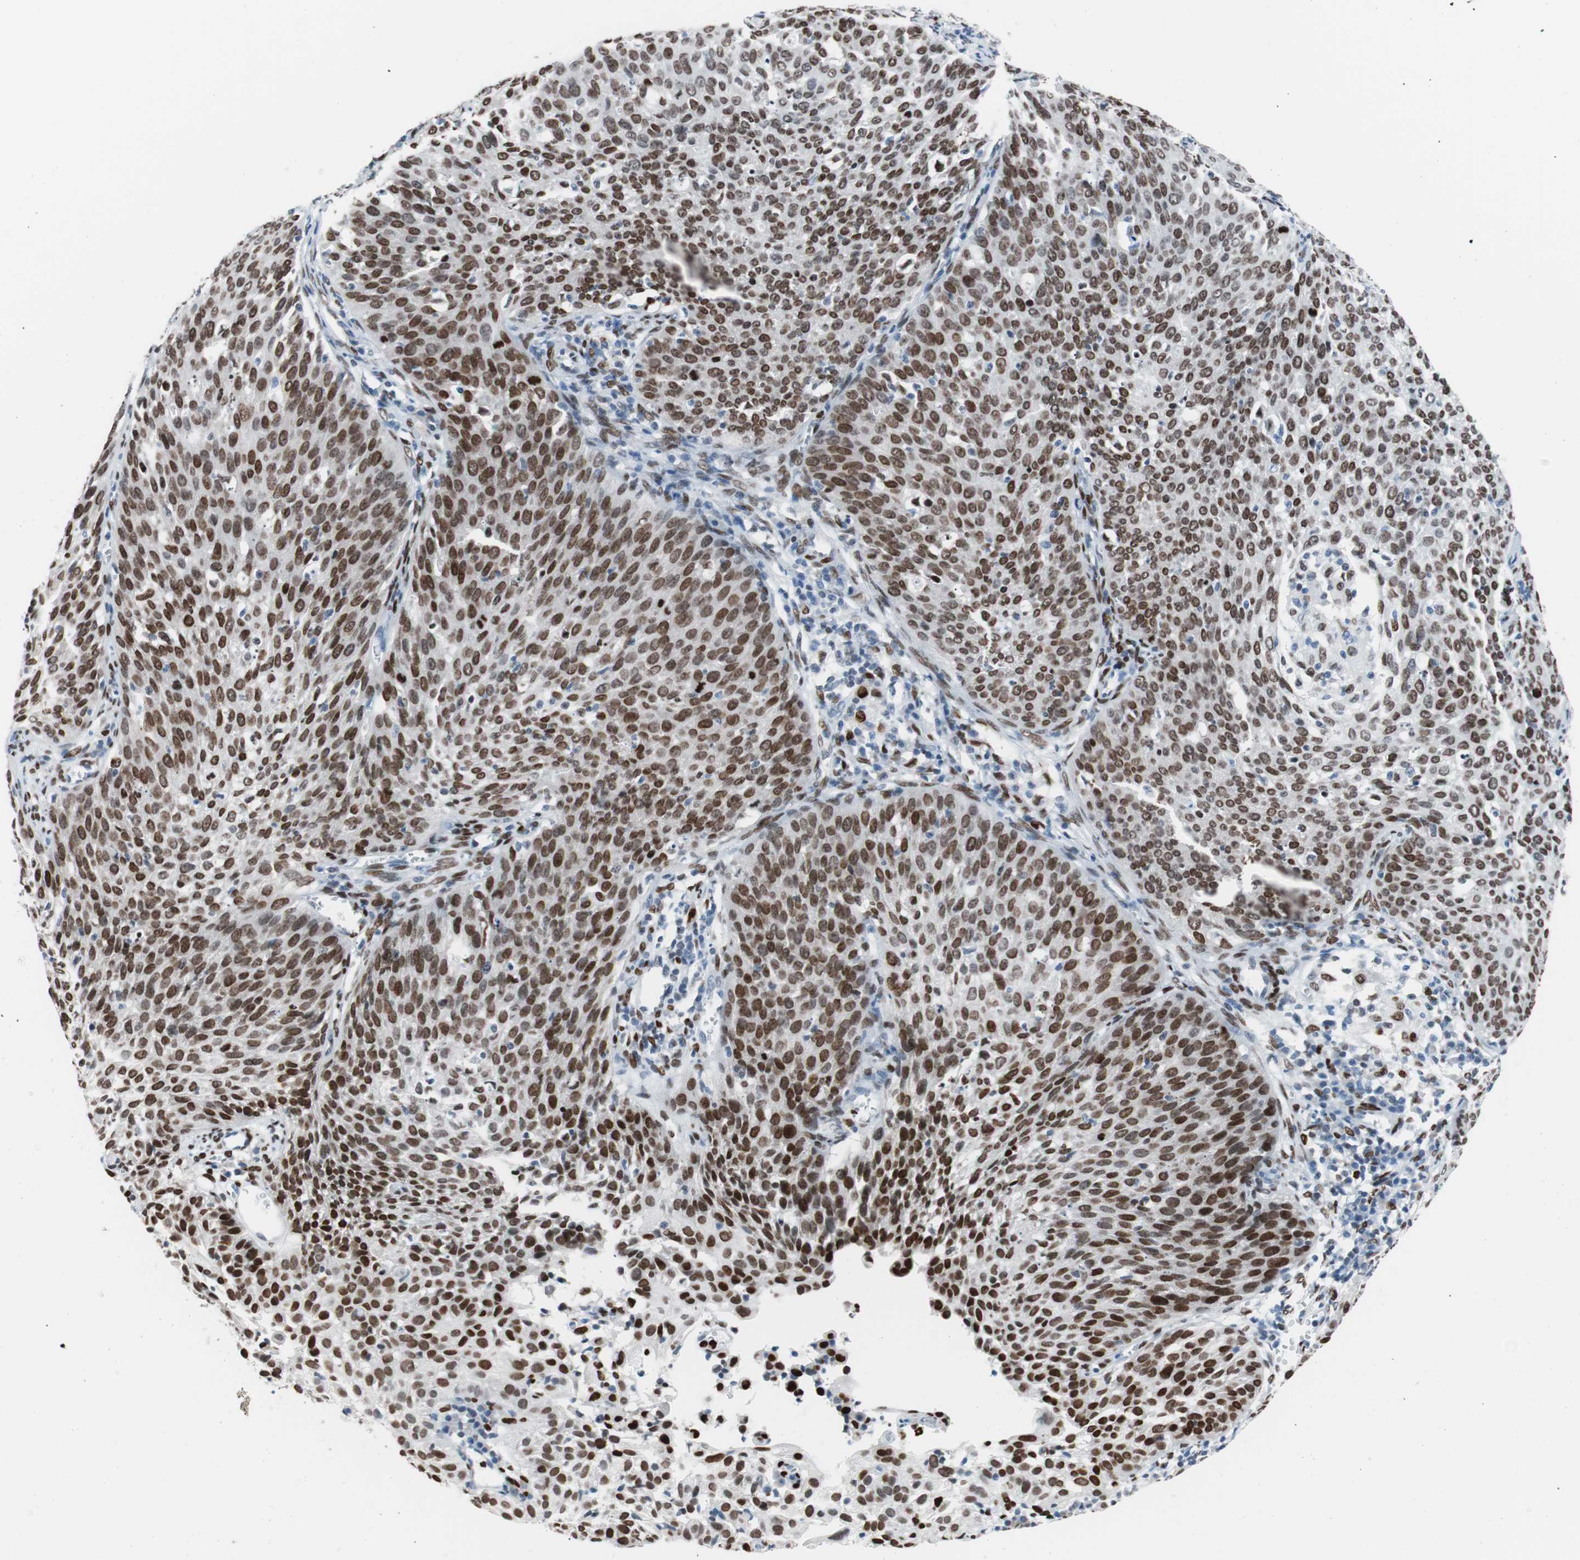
{"staining": {"intensity": "moderate", "quantity": ">75%", "location": "nuclear"}, "tissue": "cervical cancer", "cell_type": "Tumor cells", "image_type": "cancer", "snomed": [{"axis": "morphology", "description": "Squamous cell carcinoma, NOS"}, {"axis": "topography", "description": "Cervix"}], "caption": "There is medium levels of moderate nuclear staining in tumor cells of cervical squamous cell carcinoma, as demonstrated by immunohistochemical staining (brown color).", "gene": "CEBPB", "patient": {"sex": "female", "age": 38}}